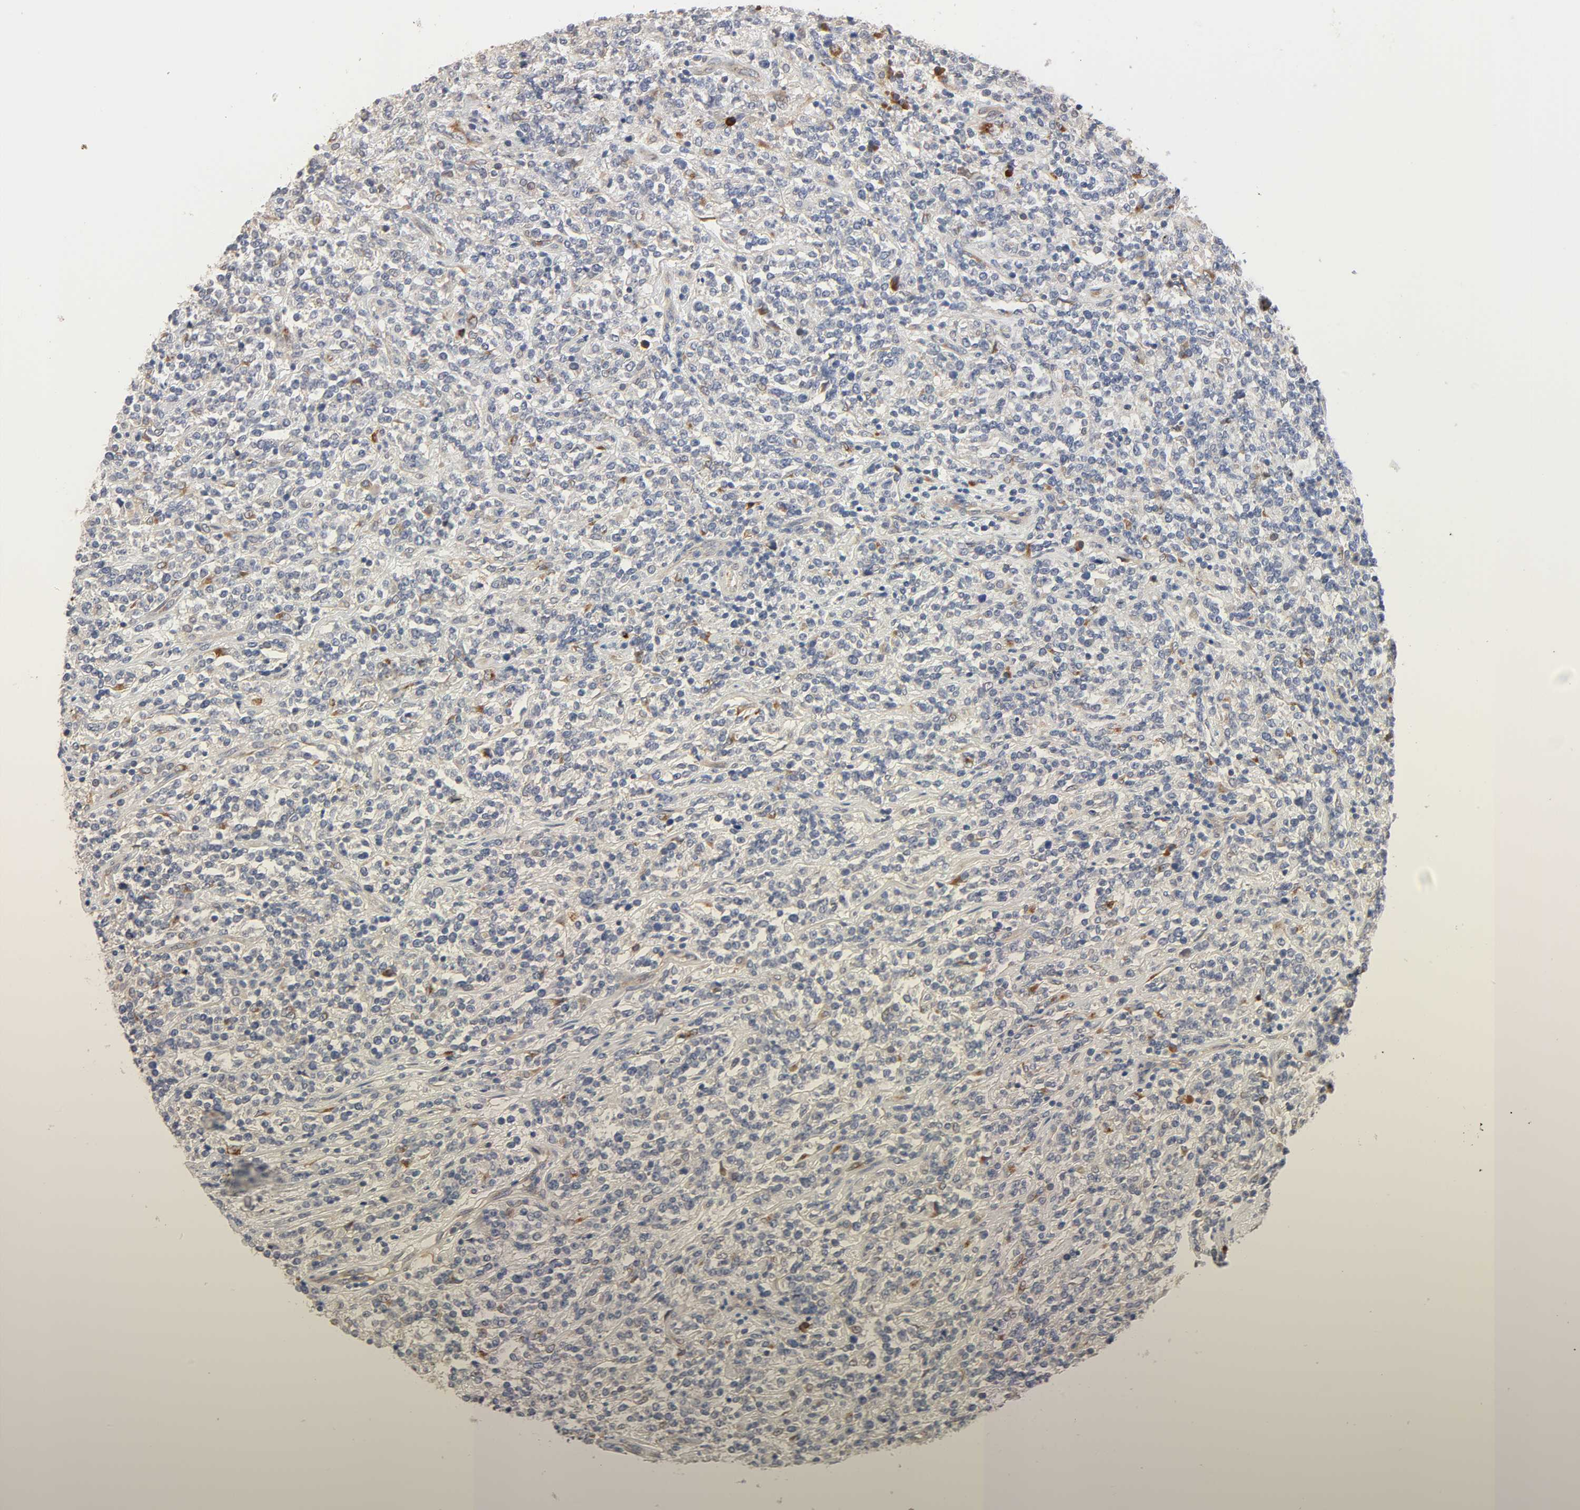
{"staining": {"intensity": "negative", "quantity": "none", "location": "none"}, "tissue": "lymphoma", "cell_type": "Tumor cells", "image_type": "cancer", "snomed": [{"axis": "morphology", "description": "Malignant lymphoma, non-Hodgkin's type, High grade"}, {"axis": "topography", "description": "Soft tissue"}], "caption": "Immunohistochemistry (IHC) of lymphoma reveals no expression in tumor cells.", "gene": "HDLBP", "patient": {"sex": "male", "age": 18}}